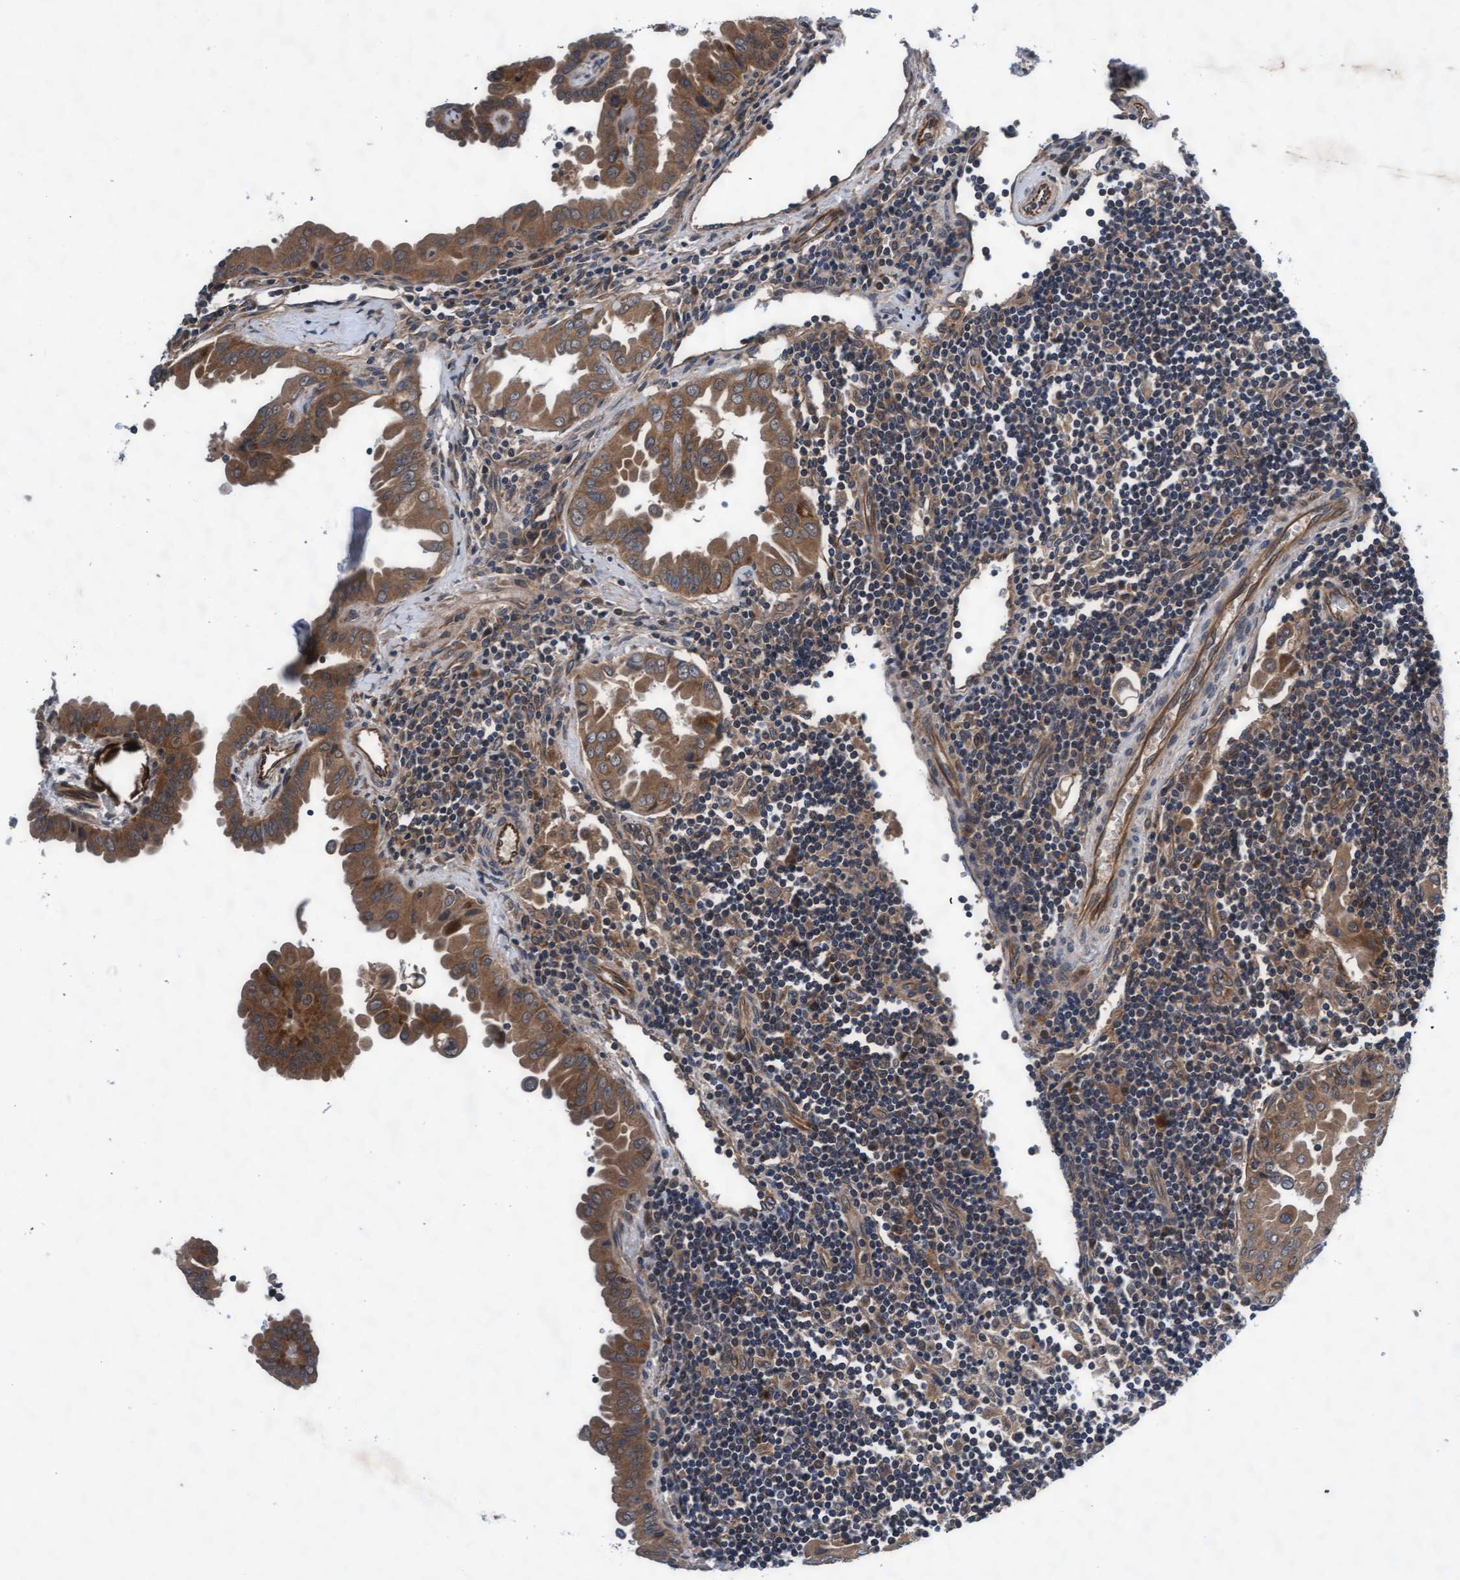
{"staining": {"intensity": "moderate", "quantity": ">75%", "location": "cytoplasmic/membranous"}, "tissue": "thyroid cancer", "cell_type": "Tumor cells", "image_type": "cancer", "snomed": [{"axis": "morphology", "description": "Papillary adenocarcinoma, NOS"}, {"axis": "topography", "description": "Thyroid gland"}], "caption": "Immunohistochemistry photomicrograph of thyroid papillary adenocarcinoma stained for a protein (brown), which displays medium levels of moderate cytoplasmic/membranous expression in about >75% of tumor cells.", "gene": "EFCAB13", "patient": {"sex": "male", "age": 33}}